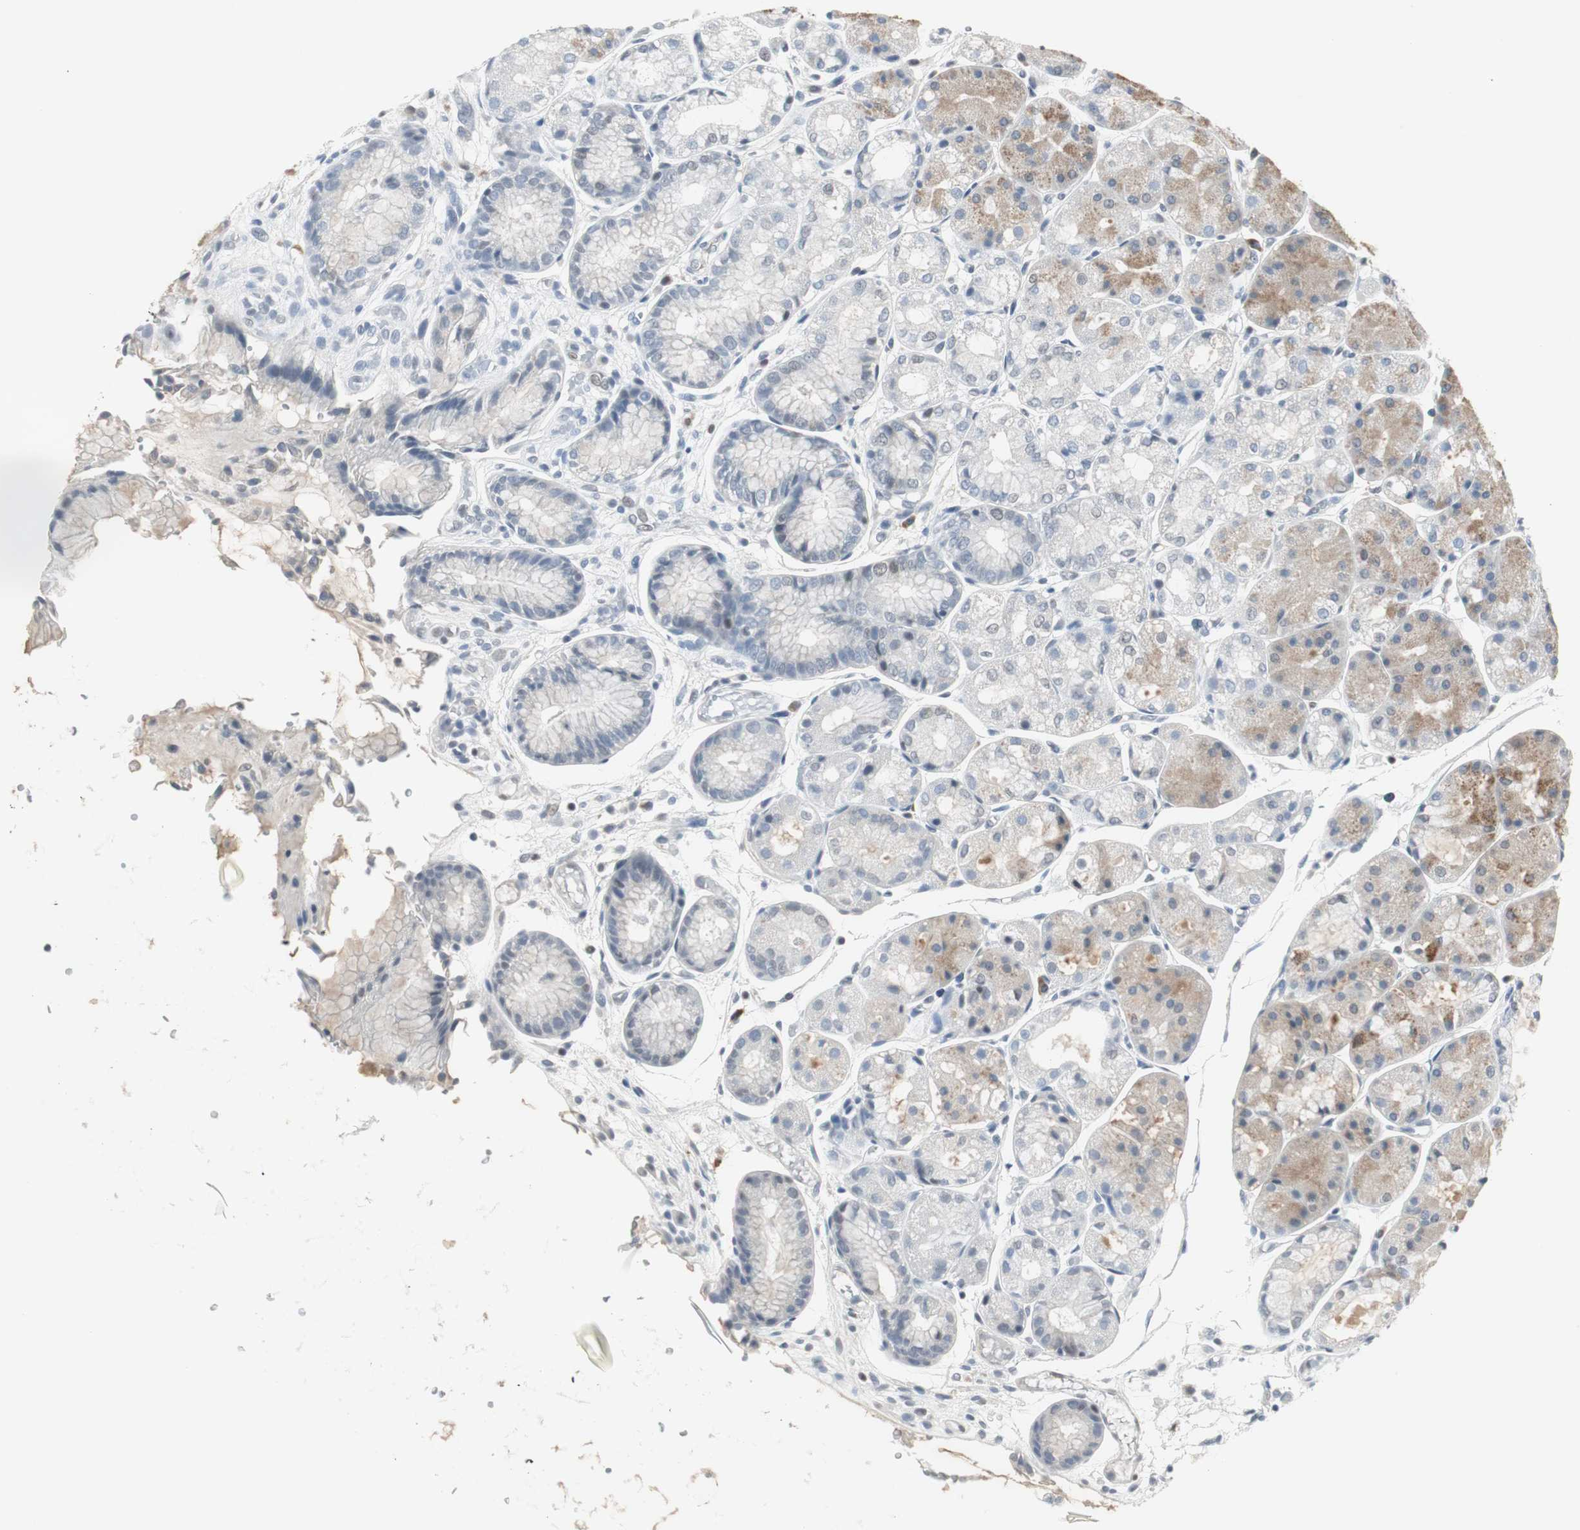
{"staining": {"intensity": "moderate", "quantity": "25%-75%", "location": "cytoplasmic/membranous"}, "tissue": "stomach", "cell_type": "Glandular cells", "image_type": "normal", "snomed": [{"axis": "morphology", "description": "Normal tissue, NOS"}, {"axis": "topography", "description": "Stomach, upper"}], "caption": "A brown stain shows moderate cytoplasmic/membranous expression of a protein in glandular cells of unremarkable stomach. Using DAB (3,3'-diaminobenzidine) (brown) and hematoxylin (blue) stains, captured at high magnification using brightfield microscopy.", "gene": "ELK1", "patient": {"sex": "male", "age": 72}}